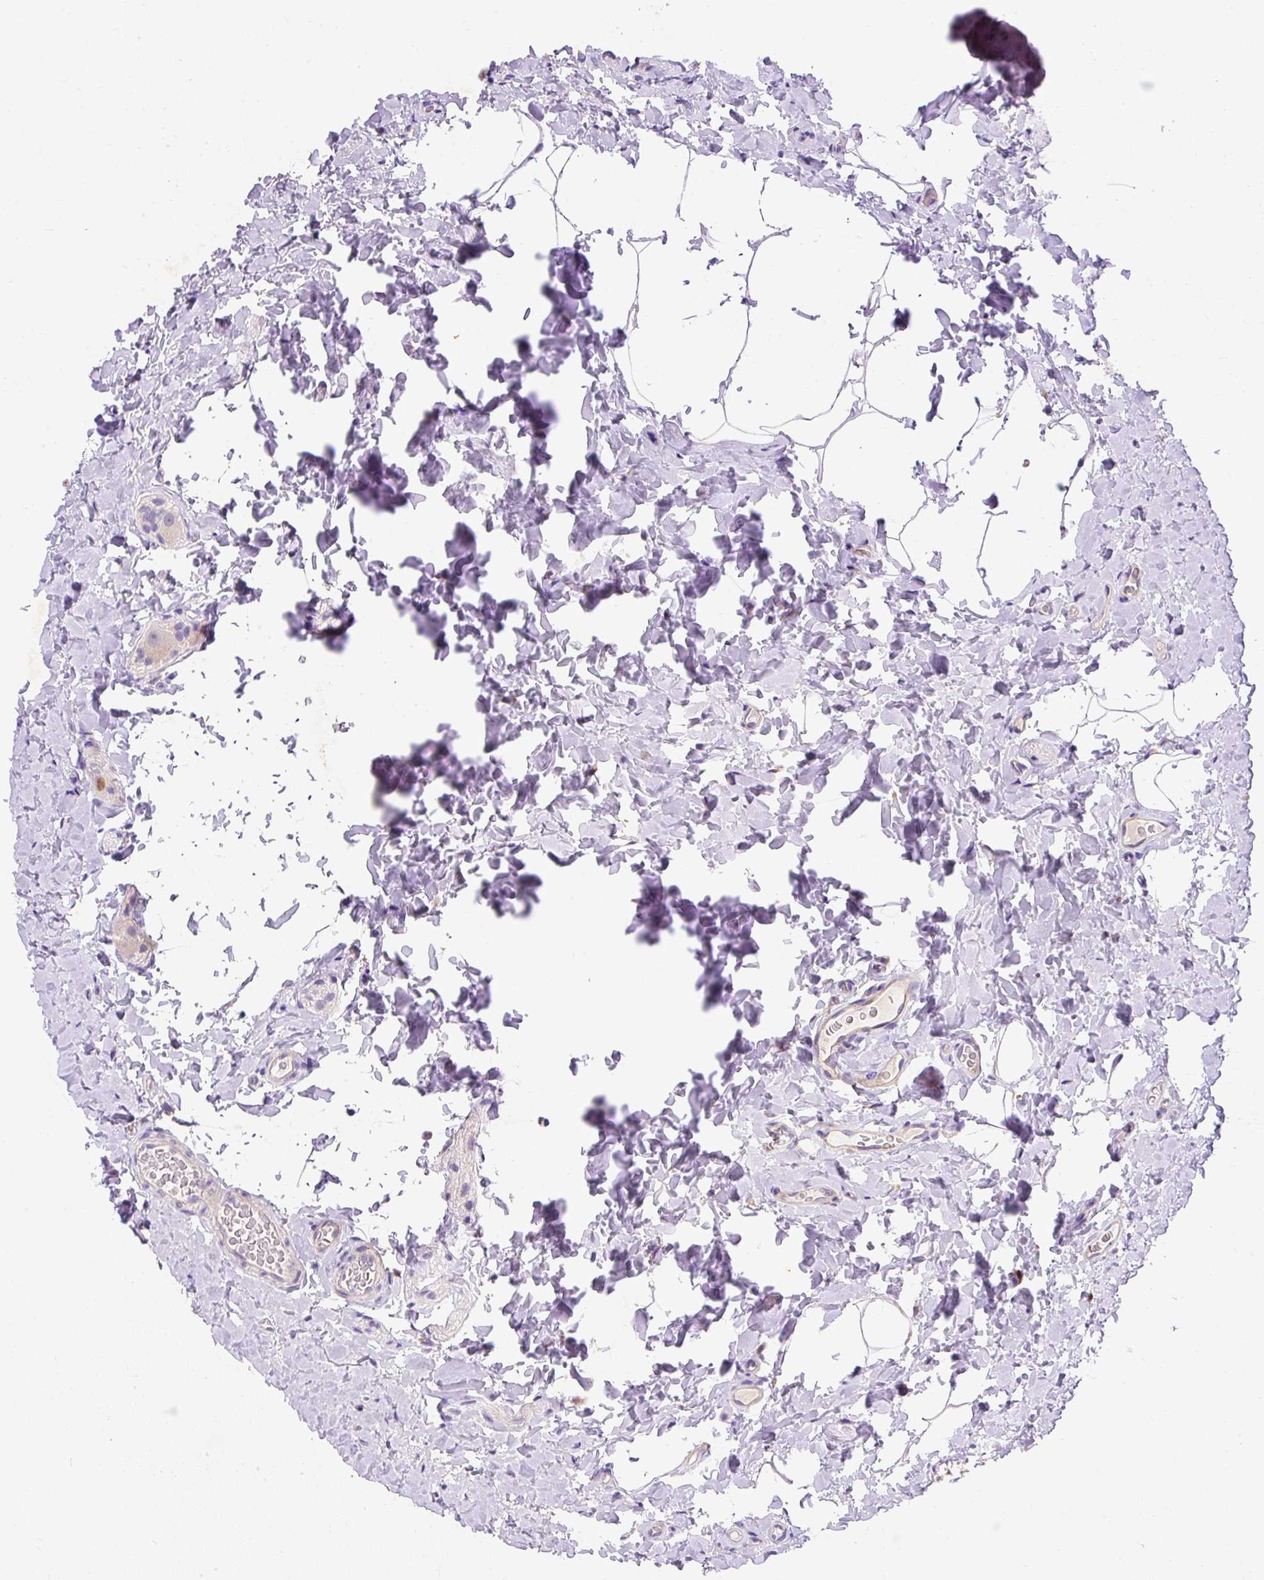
{"staining": {"intensity": "negative", "quantity": "none", "location": "none"}, "tissue": "colon", "cell_type": "Endothelial cells", "image_type": "normal", "snomed": [{"axis": "morphology", "description": "Normal tissue, NOS"}, {"axis": "topography", "description": "Colon"}], "caption": "DAB (3,3'-diaminobenzidine) immunohistochemical staining of benign colon reveals no significant staining in endothelial cells.", "gene": "OR4K15", "patient": {"sex": "male", "age": 46}}